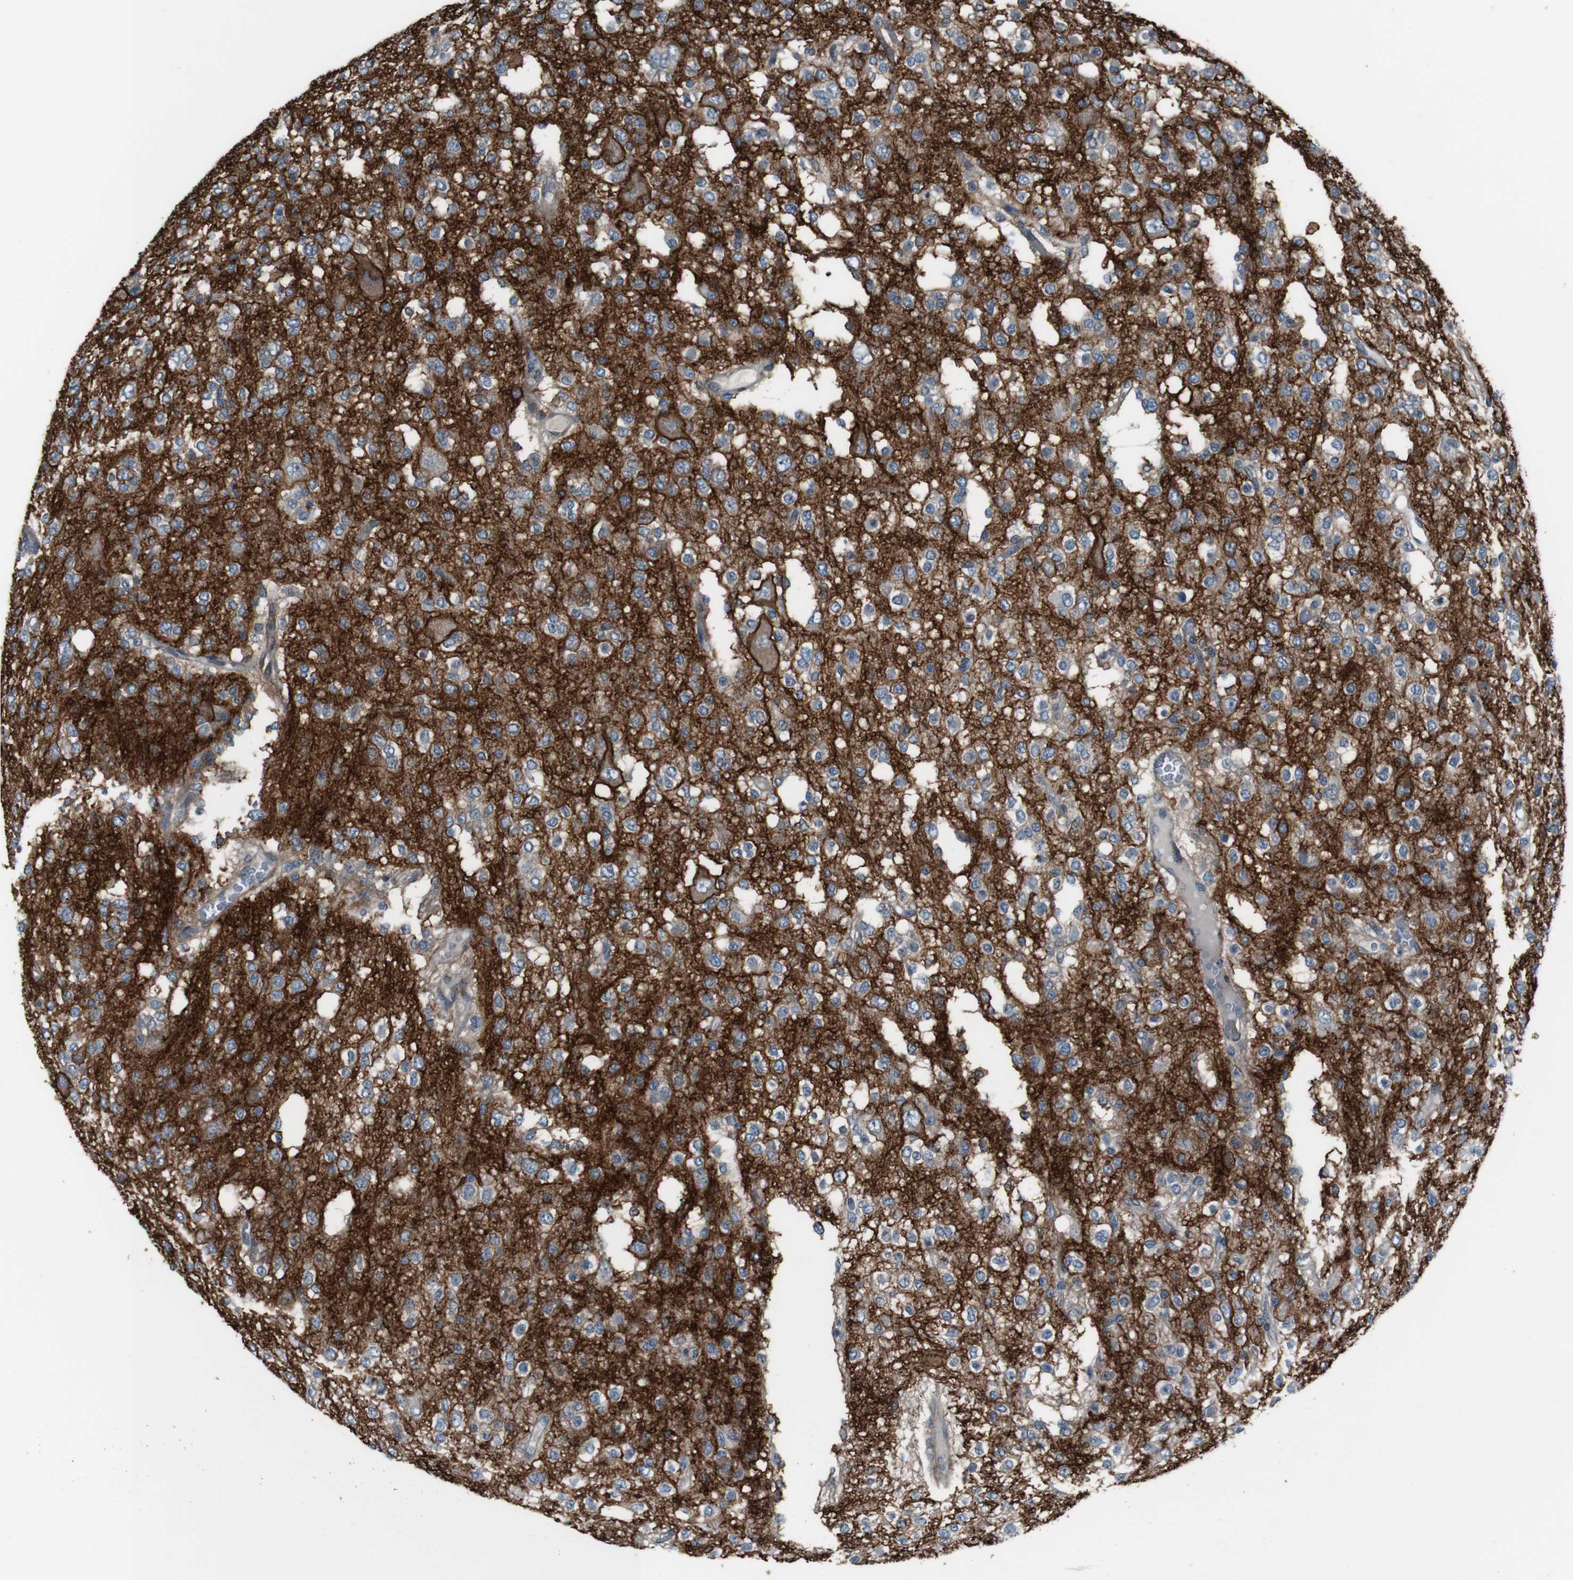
{"staining": {"intensity": "strong", "quantity": "<25%", "location": "cytoplasmic/membranous"}, "tissue": "glioma", "cell_type": "Tumor cells", "image_type": "cancer", "snomed": [{"axis": "morphology", "description": "Glioma, malignant, Low grade"}, {"axis": "topography", "description": "Brain"}], "caption": "DAB (3,3'-diaminobenzidine) immunohistochemical staining of human malignant low-grade glioma shows strong cytoplasmic/membranous protein expression in approximately <25% of tumor cells.", "gene": "ATP2B1", "patient": {"sex": "male", "age": 38}}